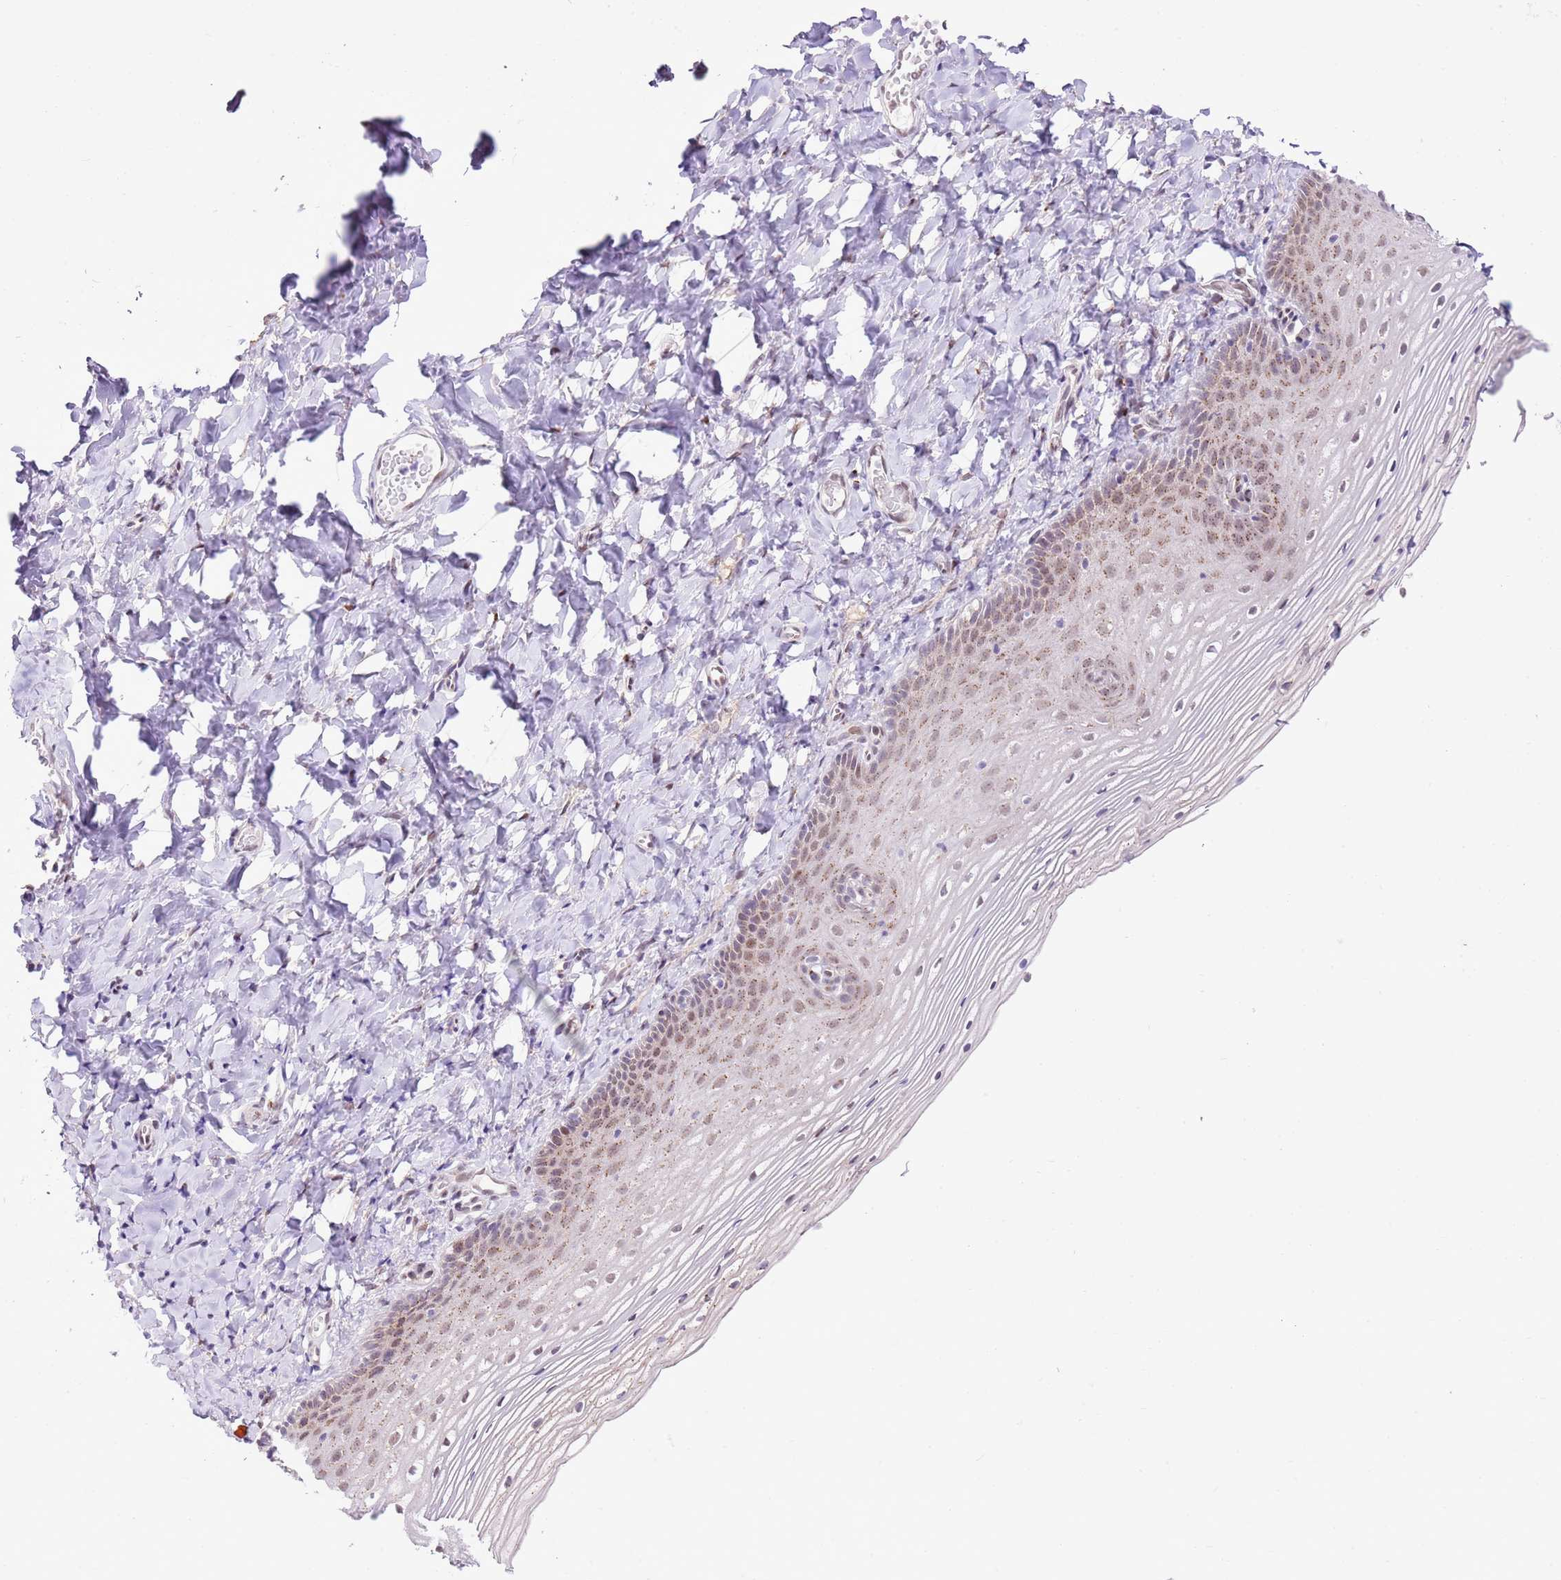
{"staining": {"intensity": "weak", "quantity": "25%-75%", "location": "cytoplasmic/membranous,nuclear"}, "tissue": "vagina", "cell_type": "Squamous epithelial cells", "image_type": "normal", "snomed": [{"axis": "morphology", "description": "Normal tissue, NOS"}, {"axis": "topography", "description": "Vagina"}], "caption": "Human vagina stained for a protein (brown) shows weak cytoplasmic/membranous,nuclear positive expression in about 25%-75% of squamous epithelial cells.", "gene": "NACC2", "patient": {"sex": "female", "age": 60}}